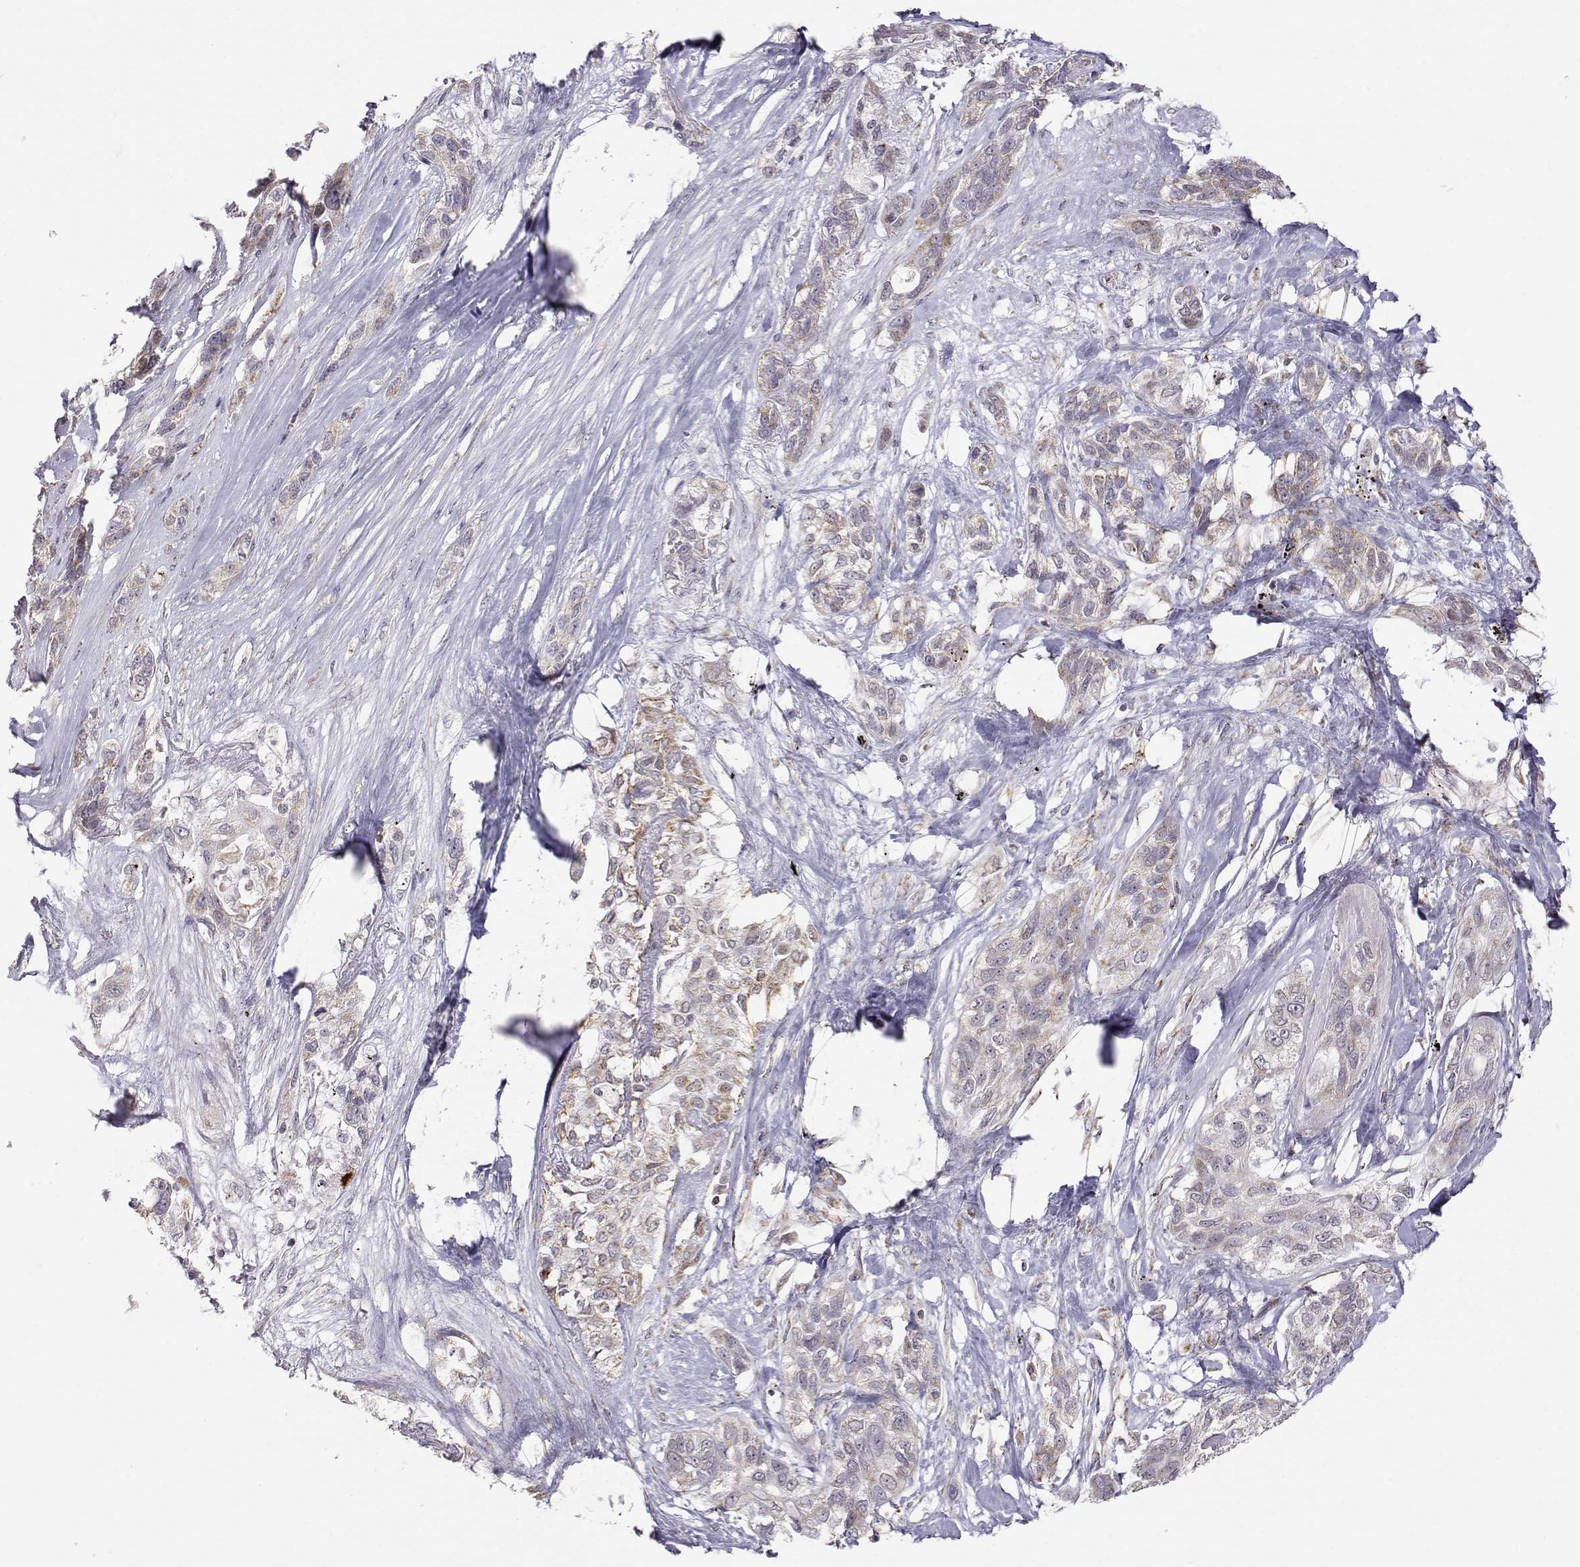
{"staining": {"intensity": "weak", "quantity": ">75%", "location": "cytoplasmic/membranous"}, "tissue": "lung cancer", "cell_type": "Tumor cells", "image_type": "cancer", "snomed": [{"axis": "morphology", "description": "Squamous cell carcinoma, NOS"}, {"axis": "topography", "description": "Lung"}], "caption": "Weak cytoplasmic/membranous protein staining is seen in about >75% of tumor cells in squamous cell carcinoma (lung).", "gene": "EXOG", "patient": {"sex": "female", "age": 70}}